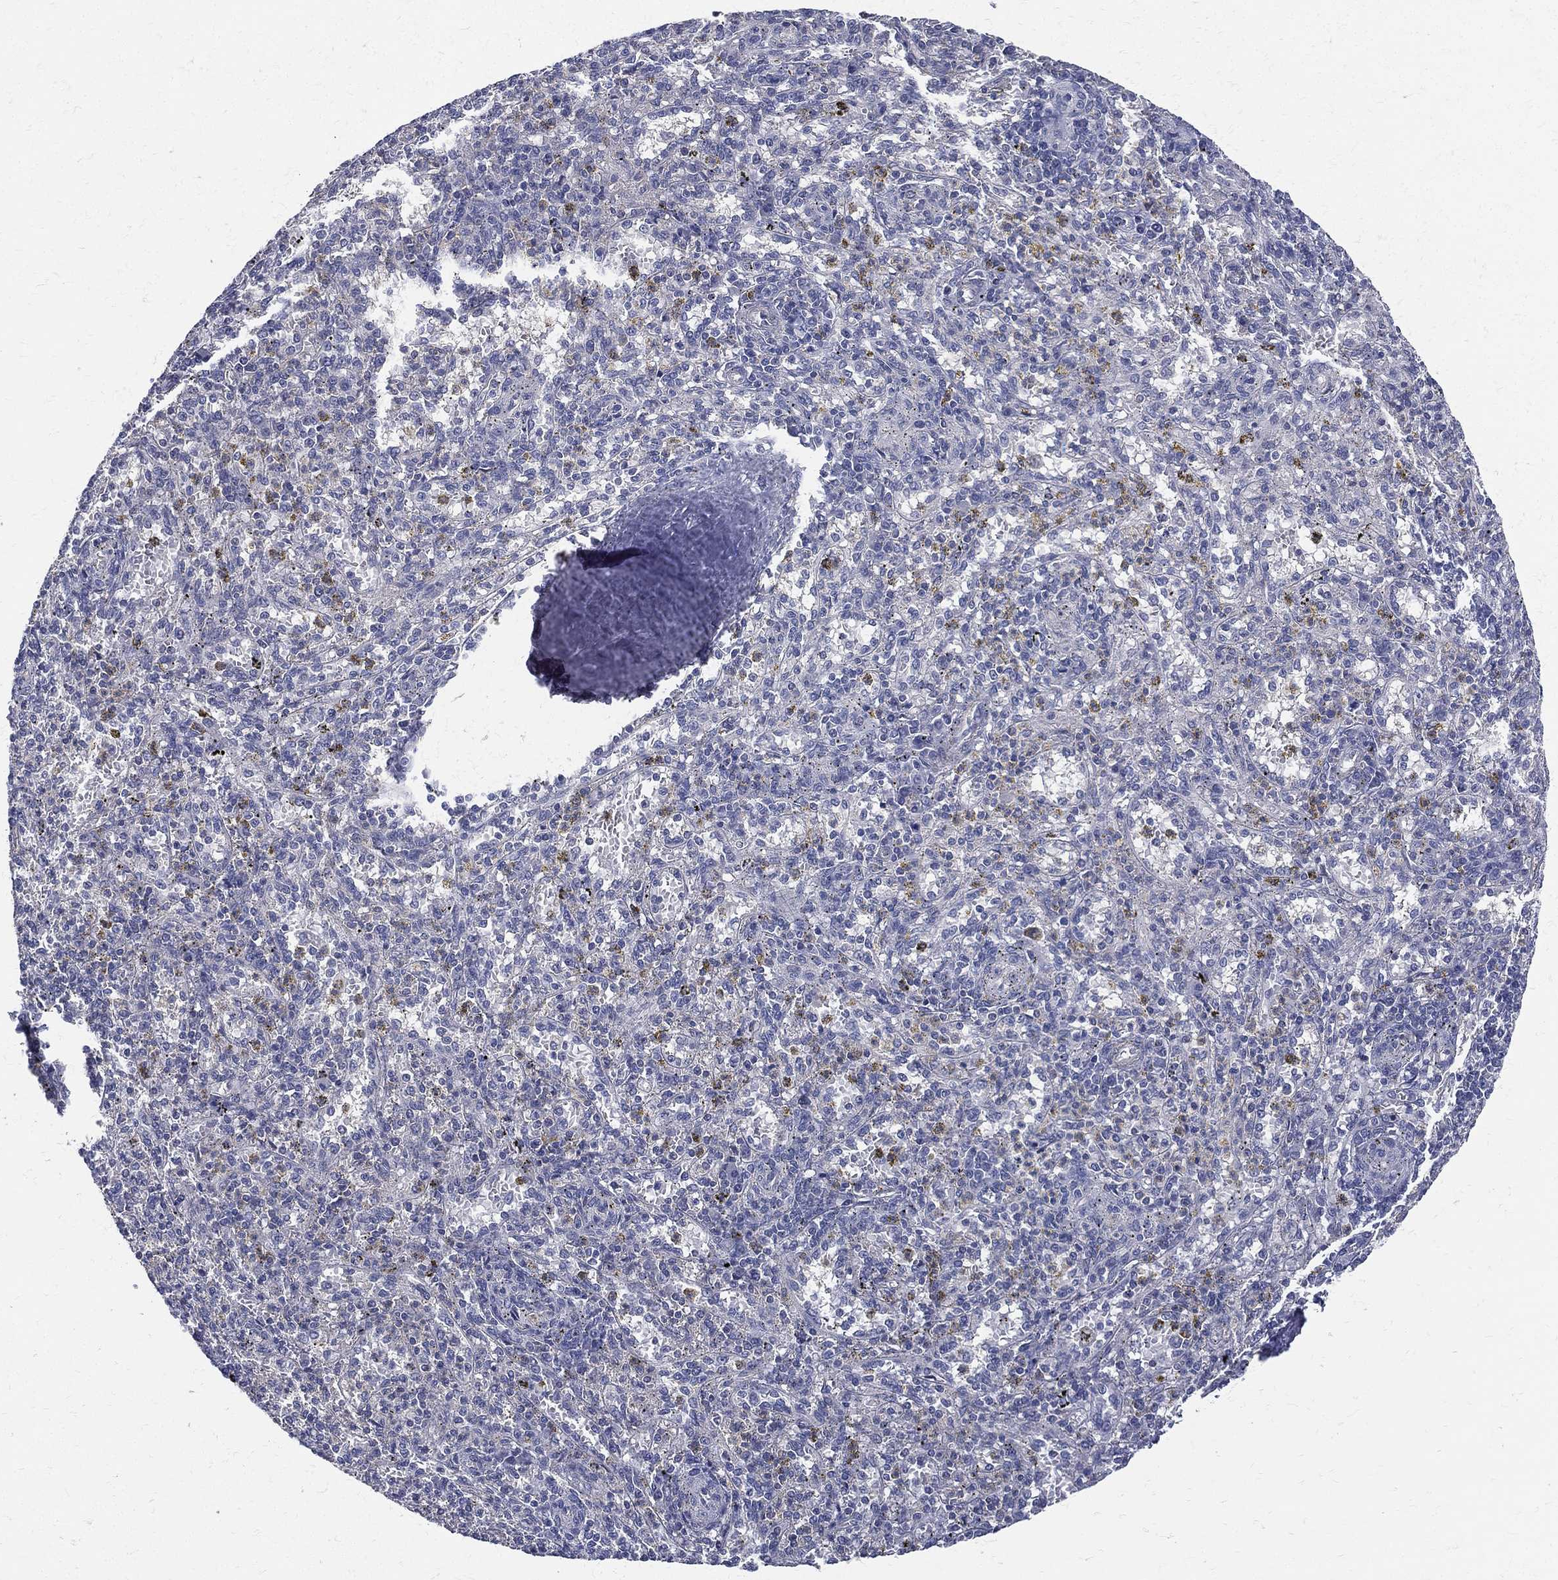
{"staining": {"intensity": "negative", "quantity": "none", "location": "none"}, "tissue": "spleen", "cell_type": "Cells in red pulp", "image_type": "normal", "snomed": [{"axis": "morphology", "description": "Normal tissue, NOS"}, {"axis": "topography", "description": "Spleen"}], "caption": "Human spleen stained for a protein using immunohistochemistry (IHC) displays no staining in cells in red pulp.", "gene": "ETNPPL", "patient": {"sex": "male", "age": 60}}